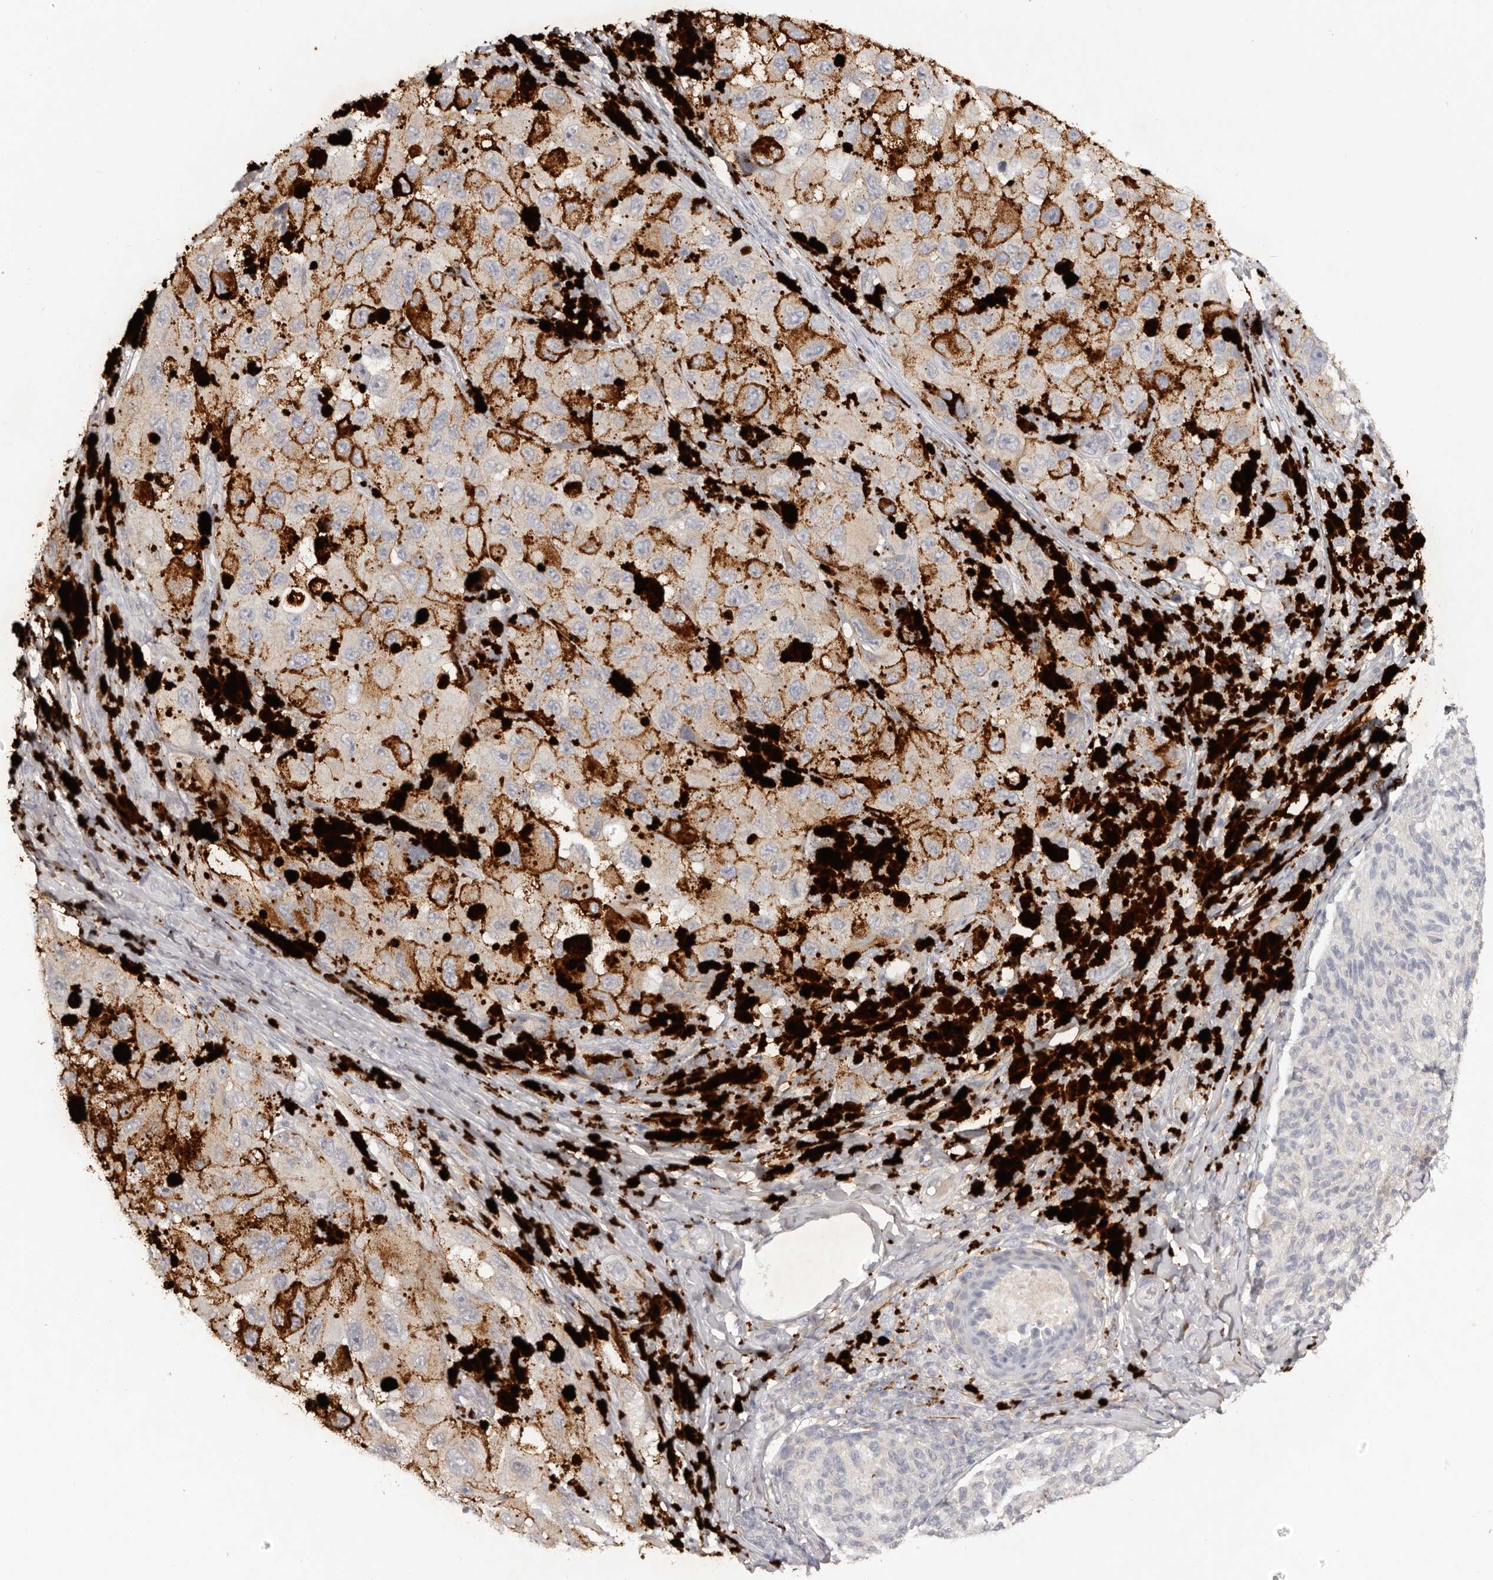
{"staining": {"intensity": "negative", "quantity": "none", "location": "none"}, "tissue": "melanoma", "cell_type": "Tumor cells", "image_type": "cancer", "snomed": [{"axis": "morphology", "description": "Malignant melanoma, NOS"}, {"axis": "topography", "description": "Skin"}], "caption": "There is no significant expression in tumor cells of malignant melanoma.", "gene": "SCUBE2", "patient": {"sex": "female", "age": 73}}